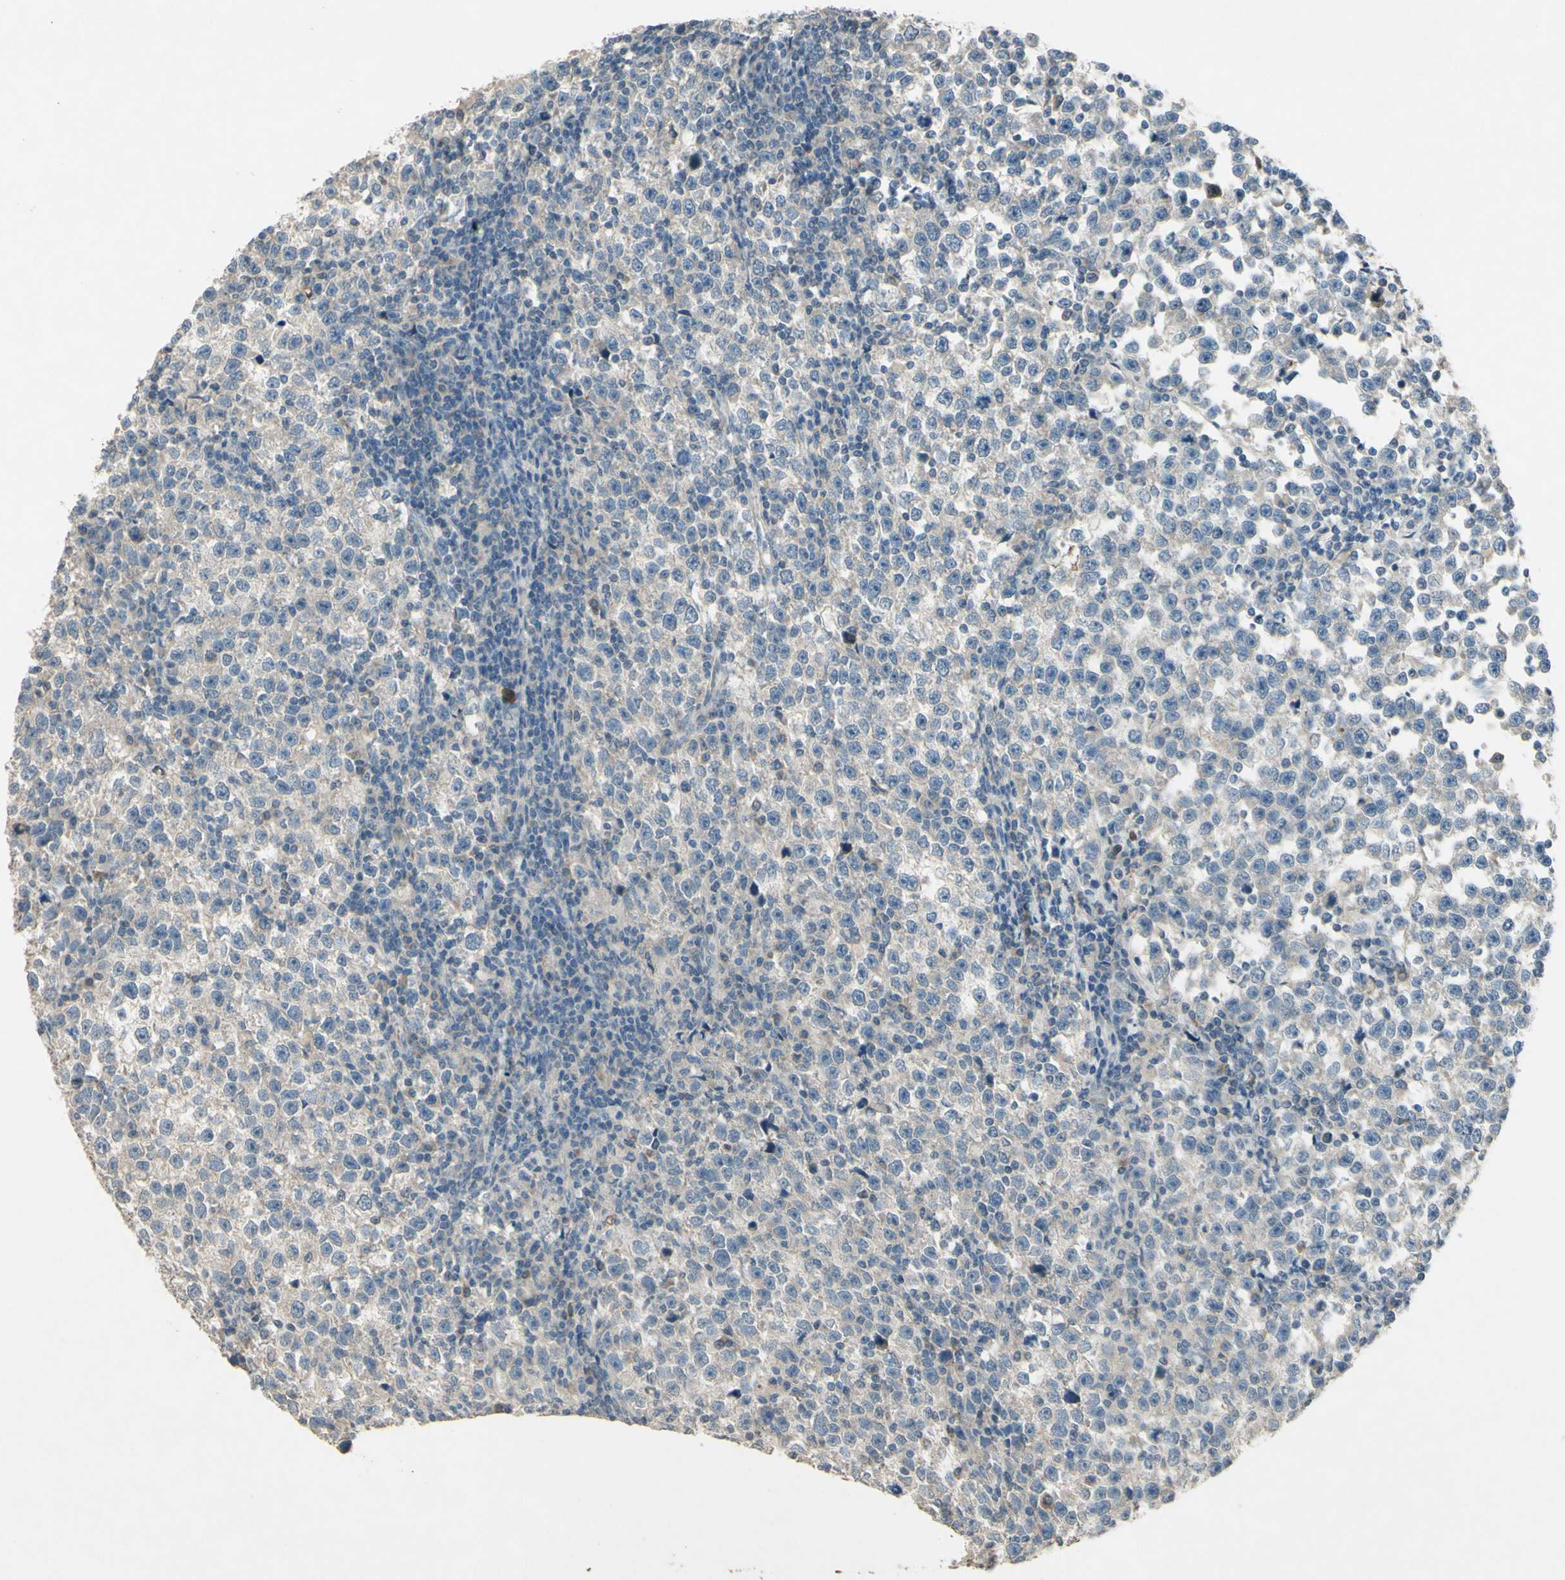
{"staining": {"intensity": "weak", "quantity": "<25%", "location": "cytoplasmic/membranous"}, "tissue": "testis cancer", "cell_type": "Tumor cells", "image_type": "cancer", "snomed": [{"axis": "morphology", "description": "Seminoma, NOS"}, {"axis": "topography", "description": "Testis"}], "caption": "Immunohistochemical staining of human seminoma (testis) displays no significant expression in tumor cells.", "gene": "TIMM21", "patient": {"sex": "male", "age": 43}}